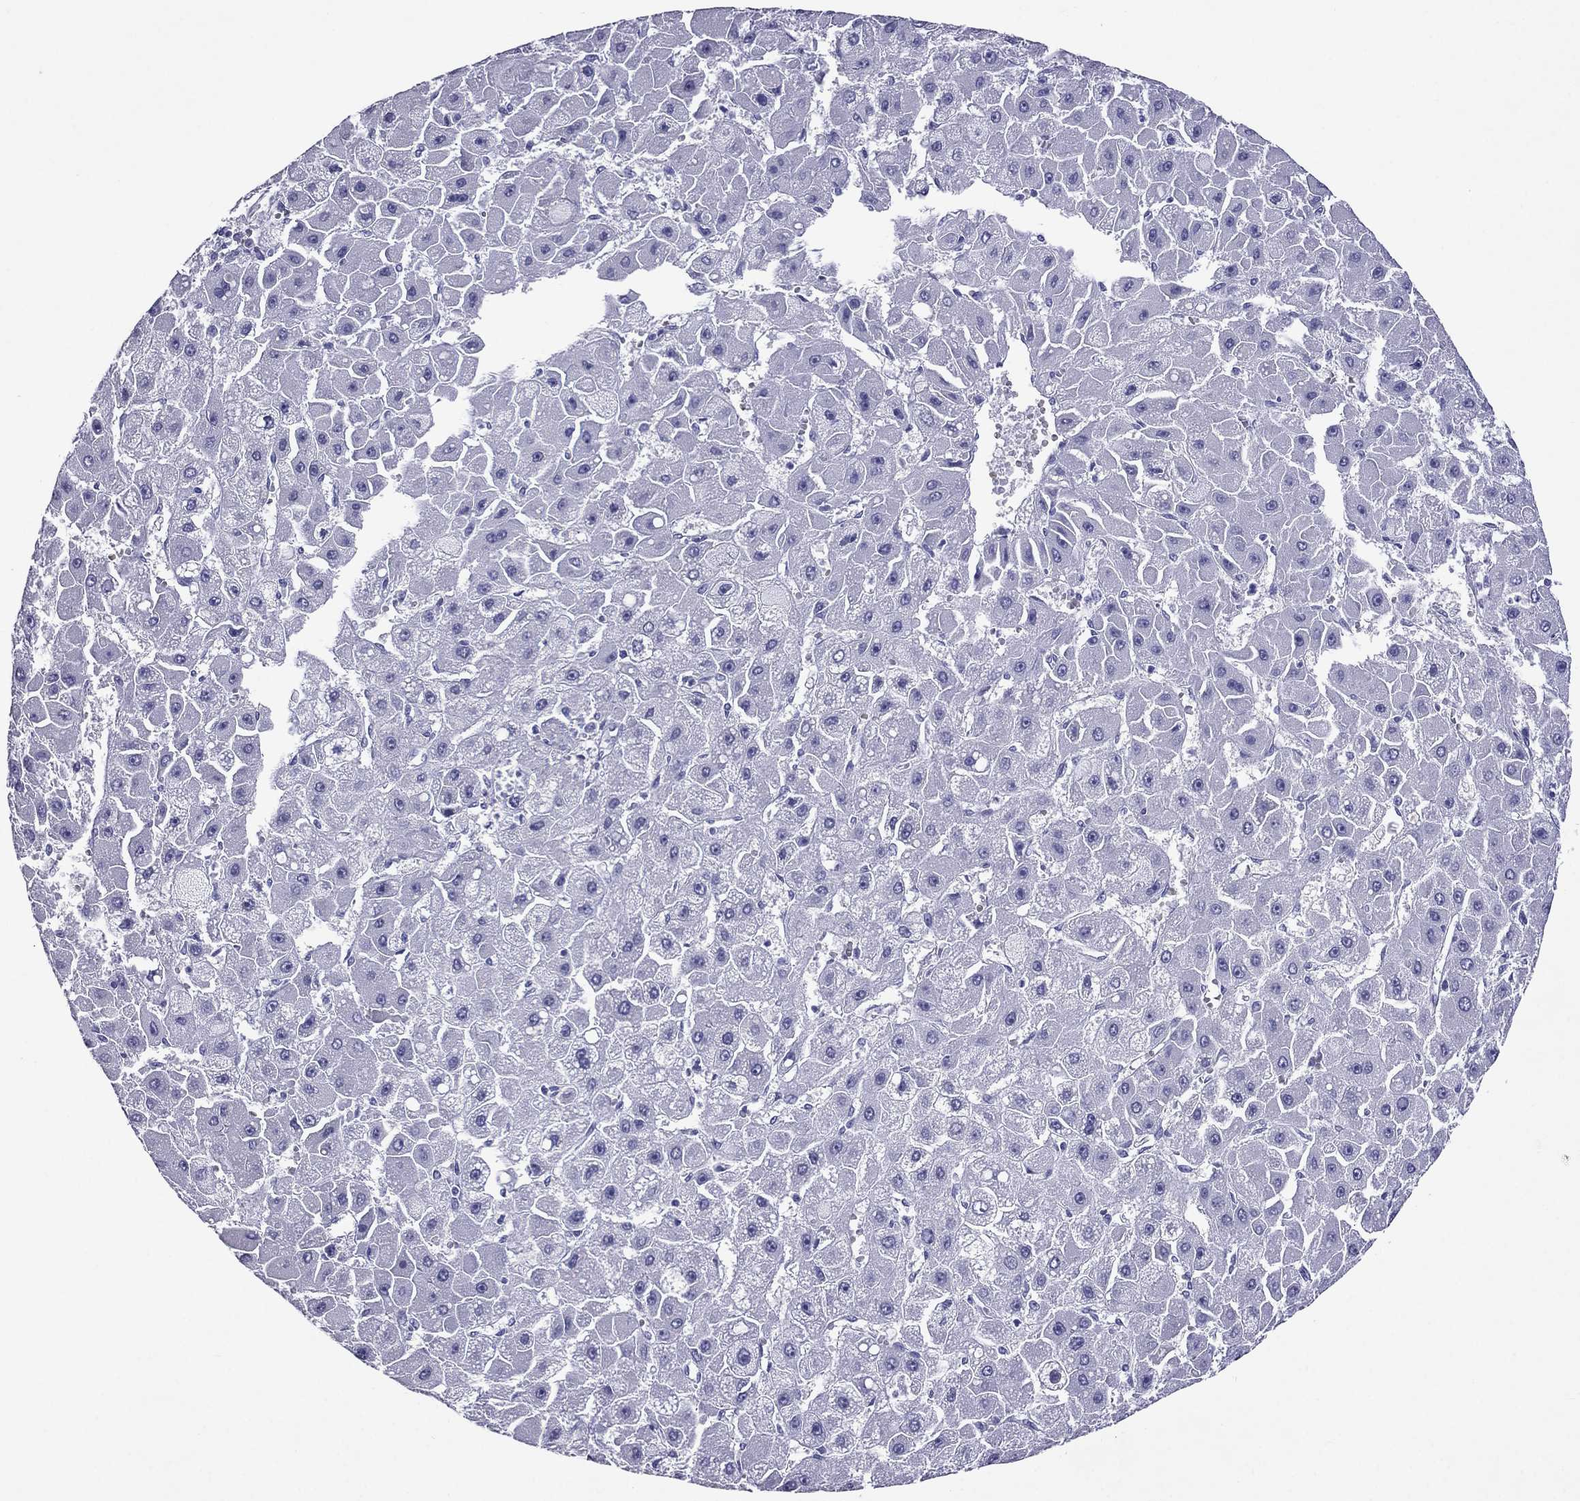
{"staining": {"intensity": "negative", "quantity": "none", "location": "none"}, "tissue": "liver cancer", "cell_type": "Tumor cells", "image_type": "cancer", "snomed": [{"axis": "morphology", "description": "Carcinoma, Hepatocellular, NOS"}, {"axis": "topography", "description": "Liver"}], "caption": "High magnification brightfield microscopy of liver cancer stained with DAB (brown) and counterstained with hematoxylin (blue): tumor cells show no significant expression.", "gene": "ARR3", "patient": {"sex": "female", "age": 25}}